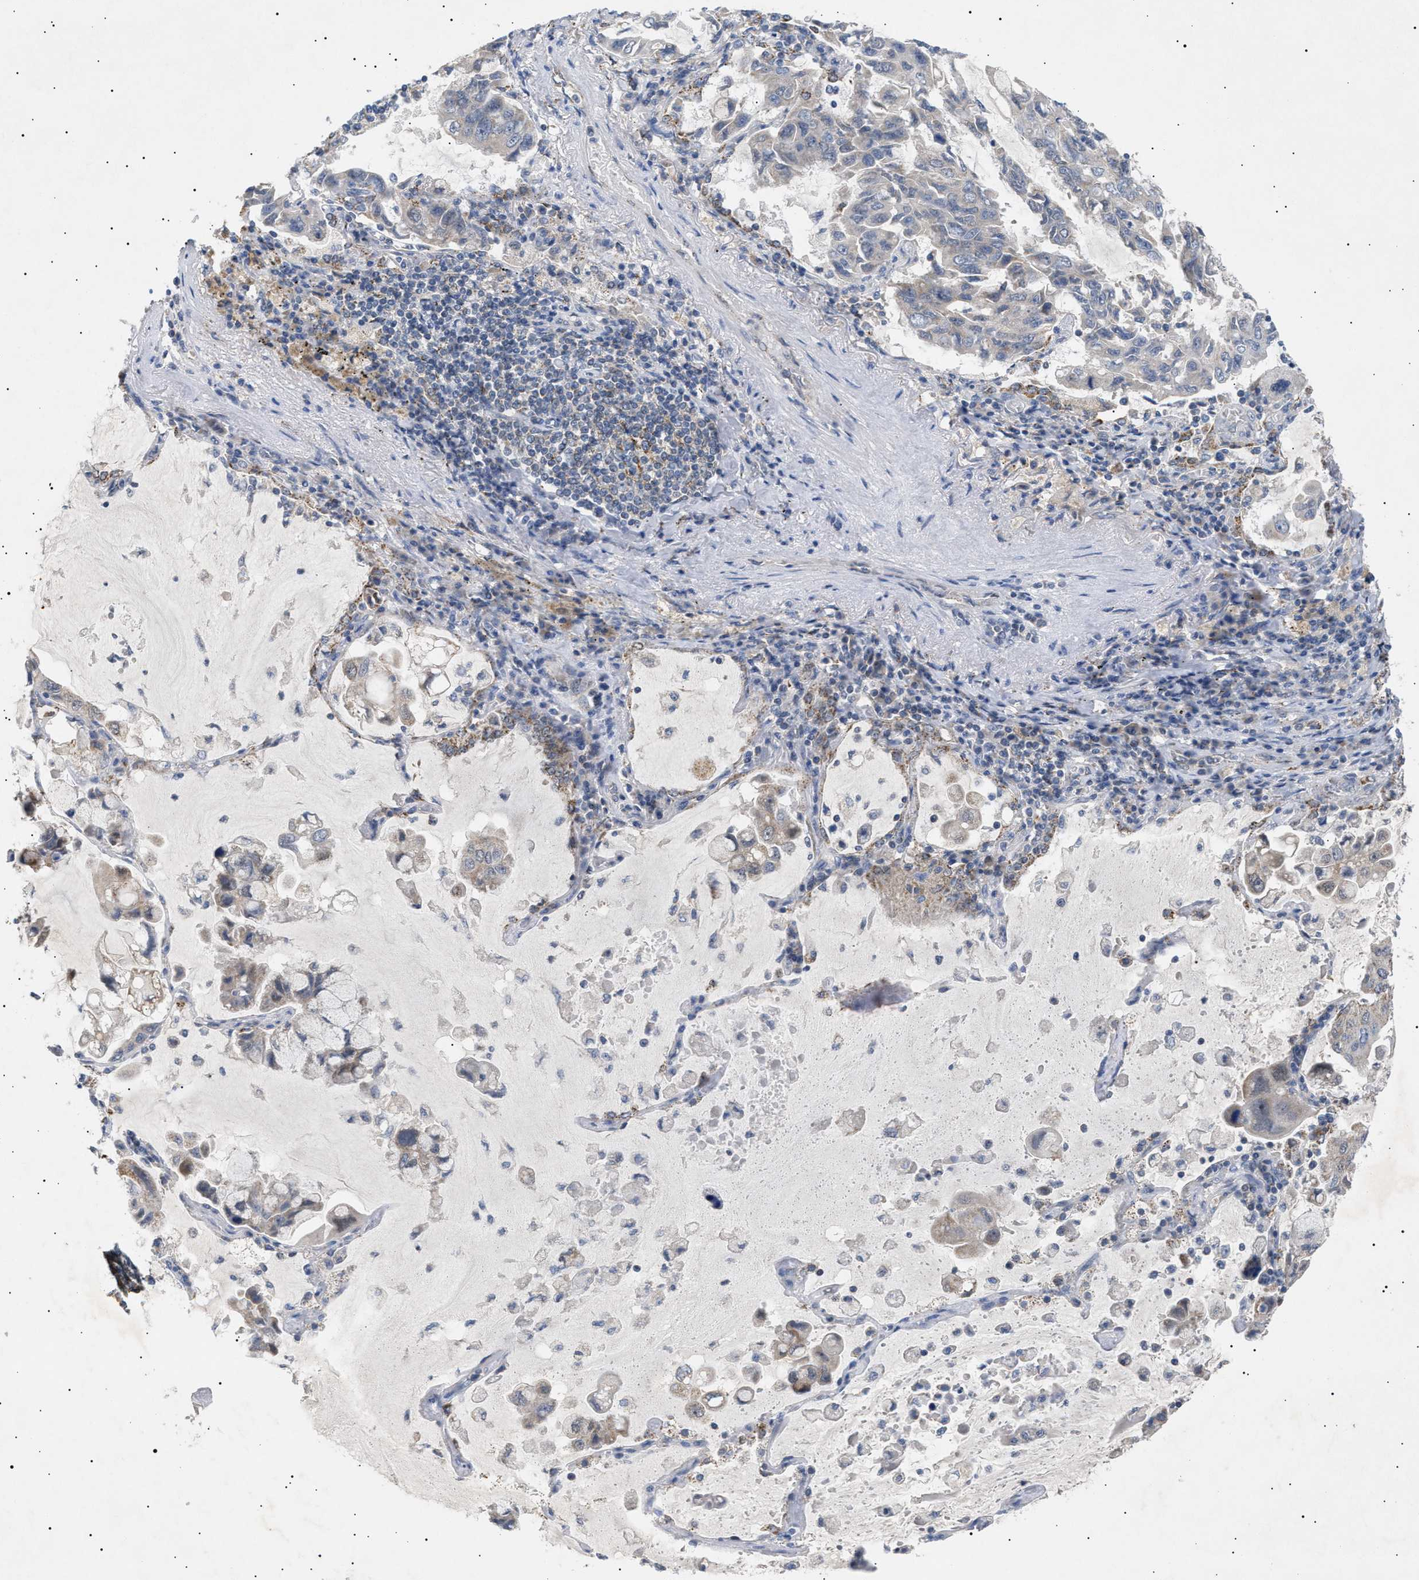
{"staining": {"intensity": "negative", "quantity": "none", "location": "none"}, "tissue": "lung cancer", "cell_type": "Tumor cells", "image_type": "cancer", "snomed": [{"axis": "morphology", "description": "Adenocarcinoma, NOS"}, {"axis": "topography", "description": "Lung"}], "caption": "Immunohistochemistry of lung cancer reveals no expression in tumor cells.", "gene": "SIRT5", "patient": {"sex": "male", "age": 64}}